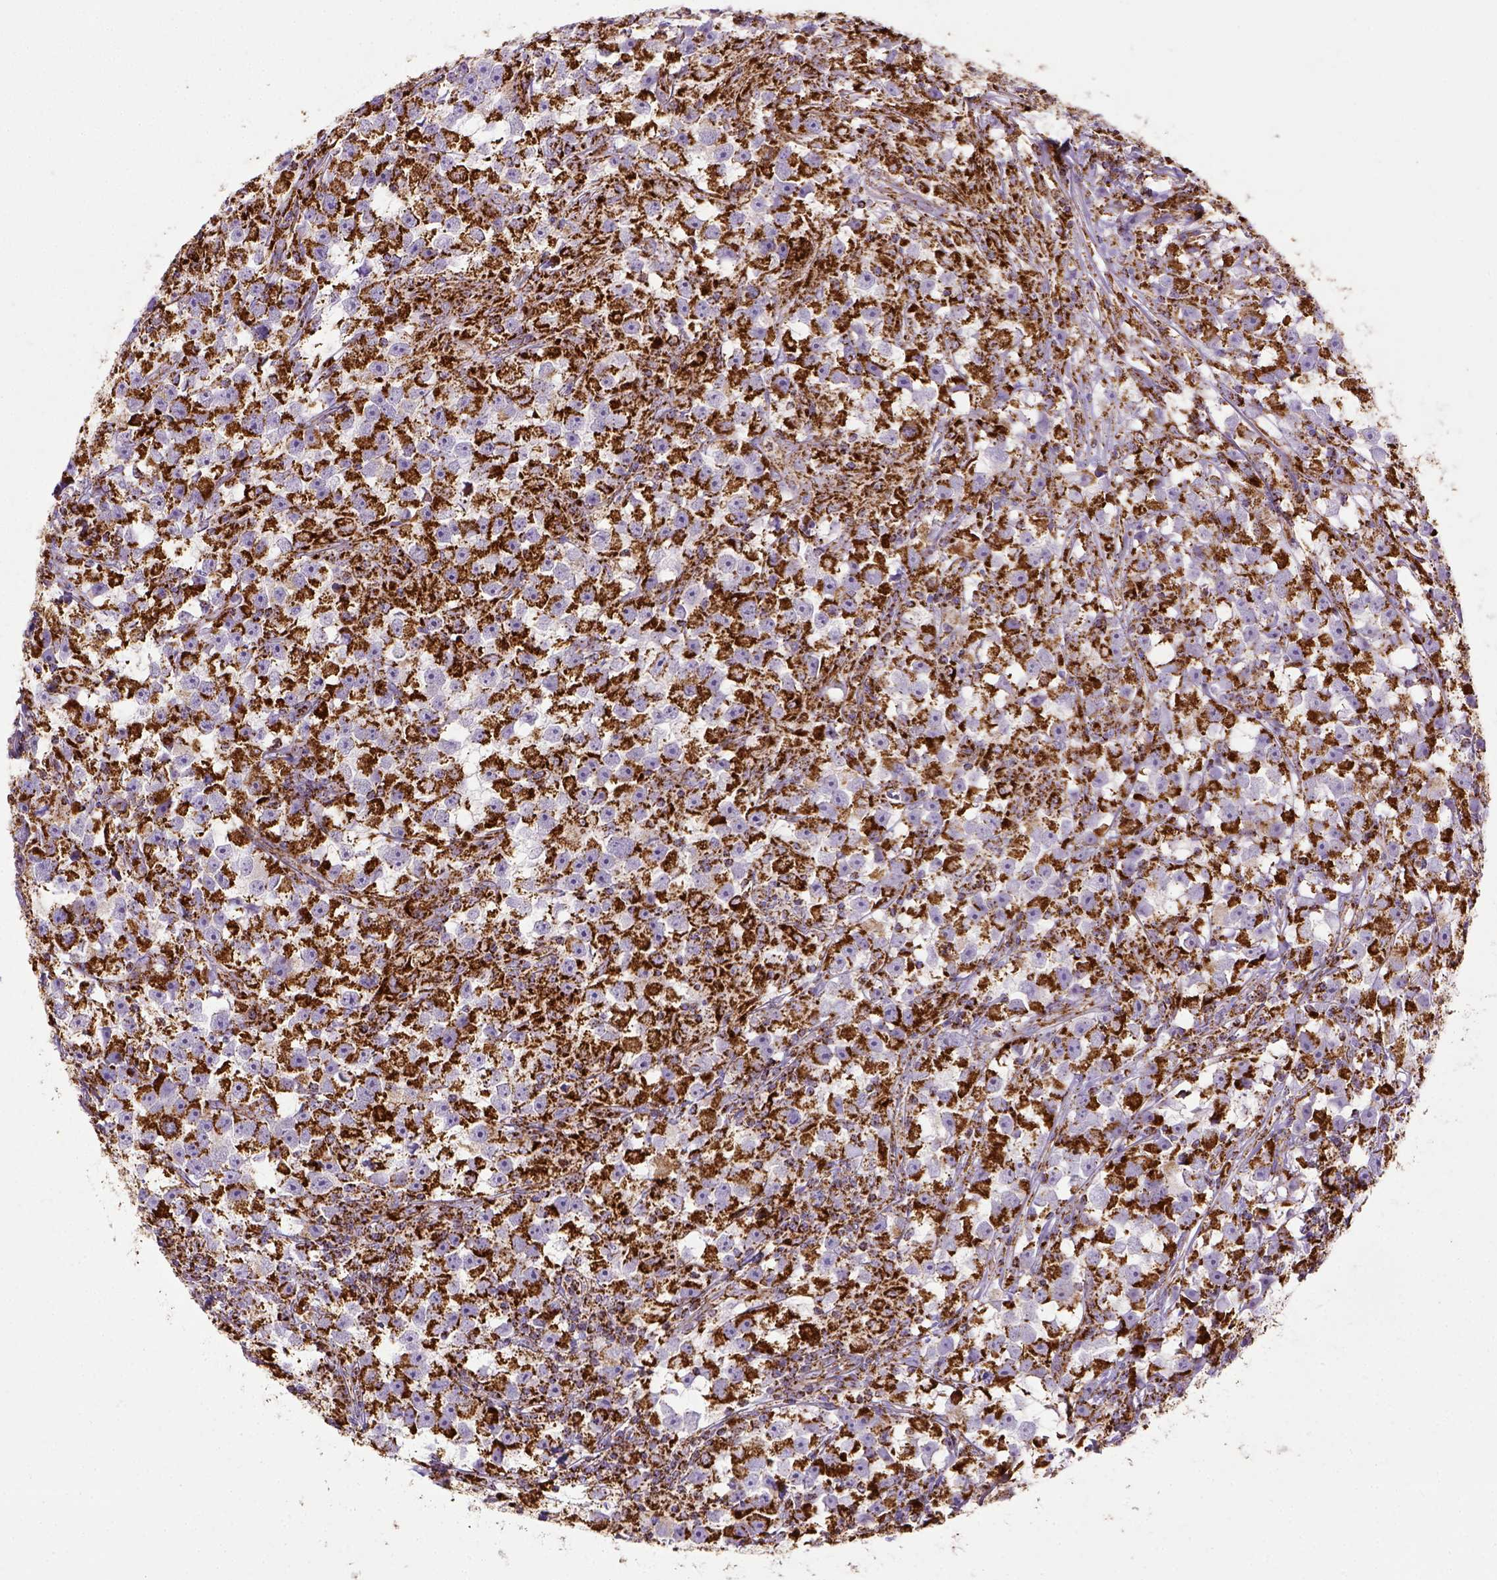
{"staining": {"intensity": "strong", "quantity": ">75%", "location": "cytoplasmic/membranous"}, "tissue": "testis cancer", "cell_type": "Tumor cells", "image_type": "cancer", "snomed": [{"axis": "morphology", "description": "Seminoma, NOS"}, {"axis": "topography", "description": "Testis"}], "caption": "Testis cancer stained for a protein displays strong cytoplasmic/membranous positivity in tumor cells. (DAB (3,3'-diaminobenzidine) IHC, brown staining for protein, blue staining for nuclei).", "gene": "MT-CO1", "patient": {"sex": "male", "age": 33}}